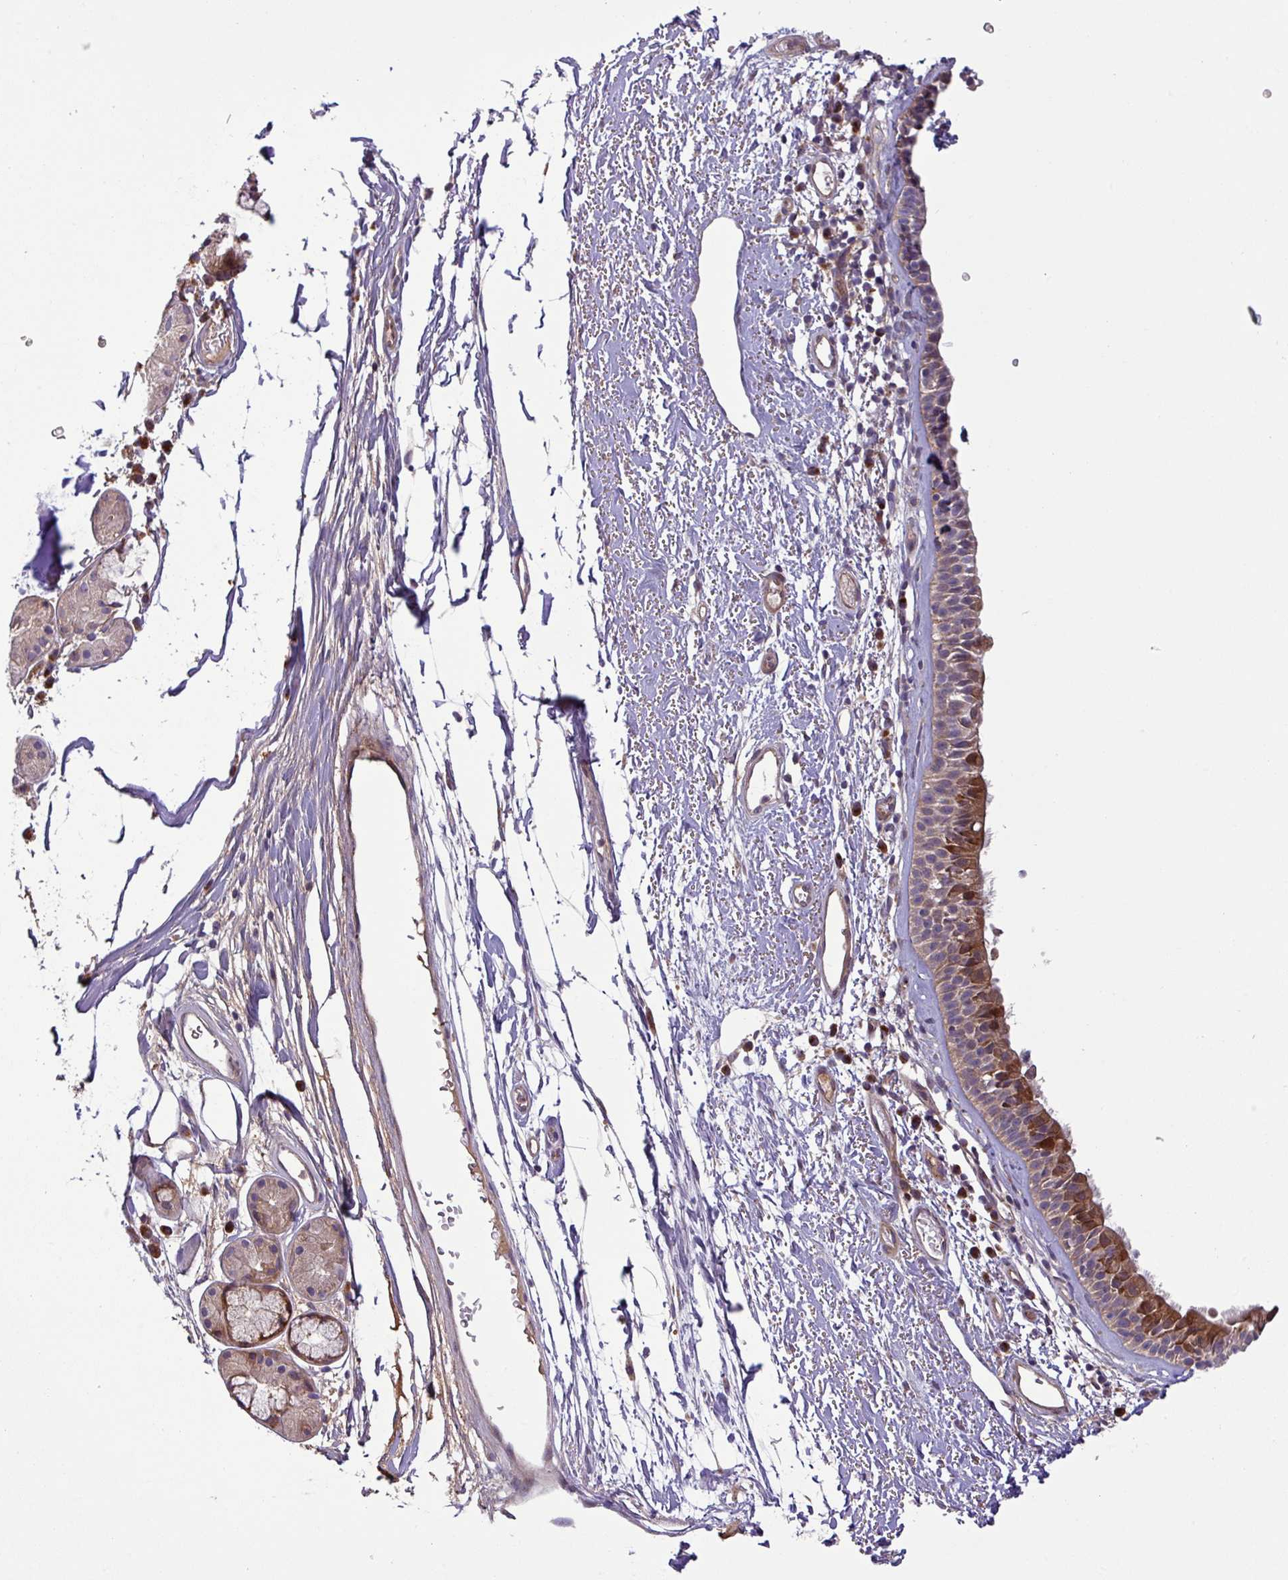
{"staining": {"intensity": "moderate", "quantity": "25%-75%", "location": "cytoplasmic/membranous"}, "tissue": "nasopharynx", "cell_type": "Respiratory epithelial cells", "image_type": "normal", "snomed": [{"axis": "morphology", "description": "Normal tissue, NOS"}, {"axis": "topography", "description": "Cartilage tissue"}, {"axis": "topography", "description": "Nasopharynx"}], "caption": "An image of human nasopharynx stained for a protein shows moderate cytoplasmic/membranous brown staining in respiratory epithelial cells. The protein is shown in brown color, while the nuclei are stained blue.", "gene": "ART1", "patient": {"sex": "male", "age": 56}}